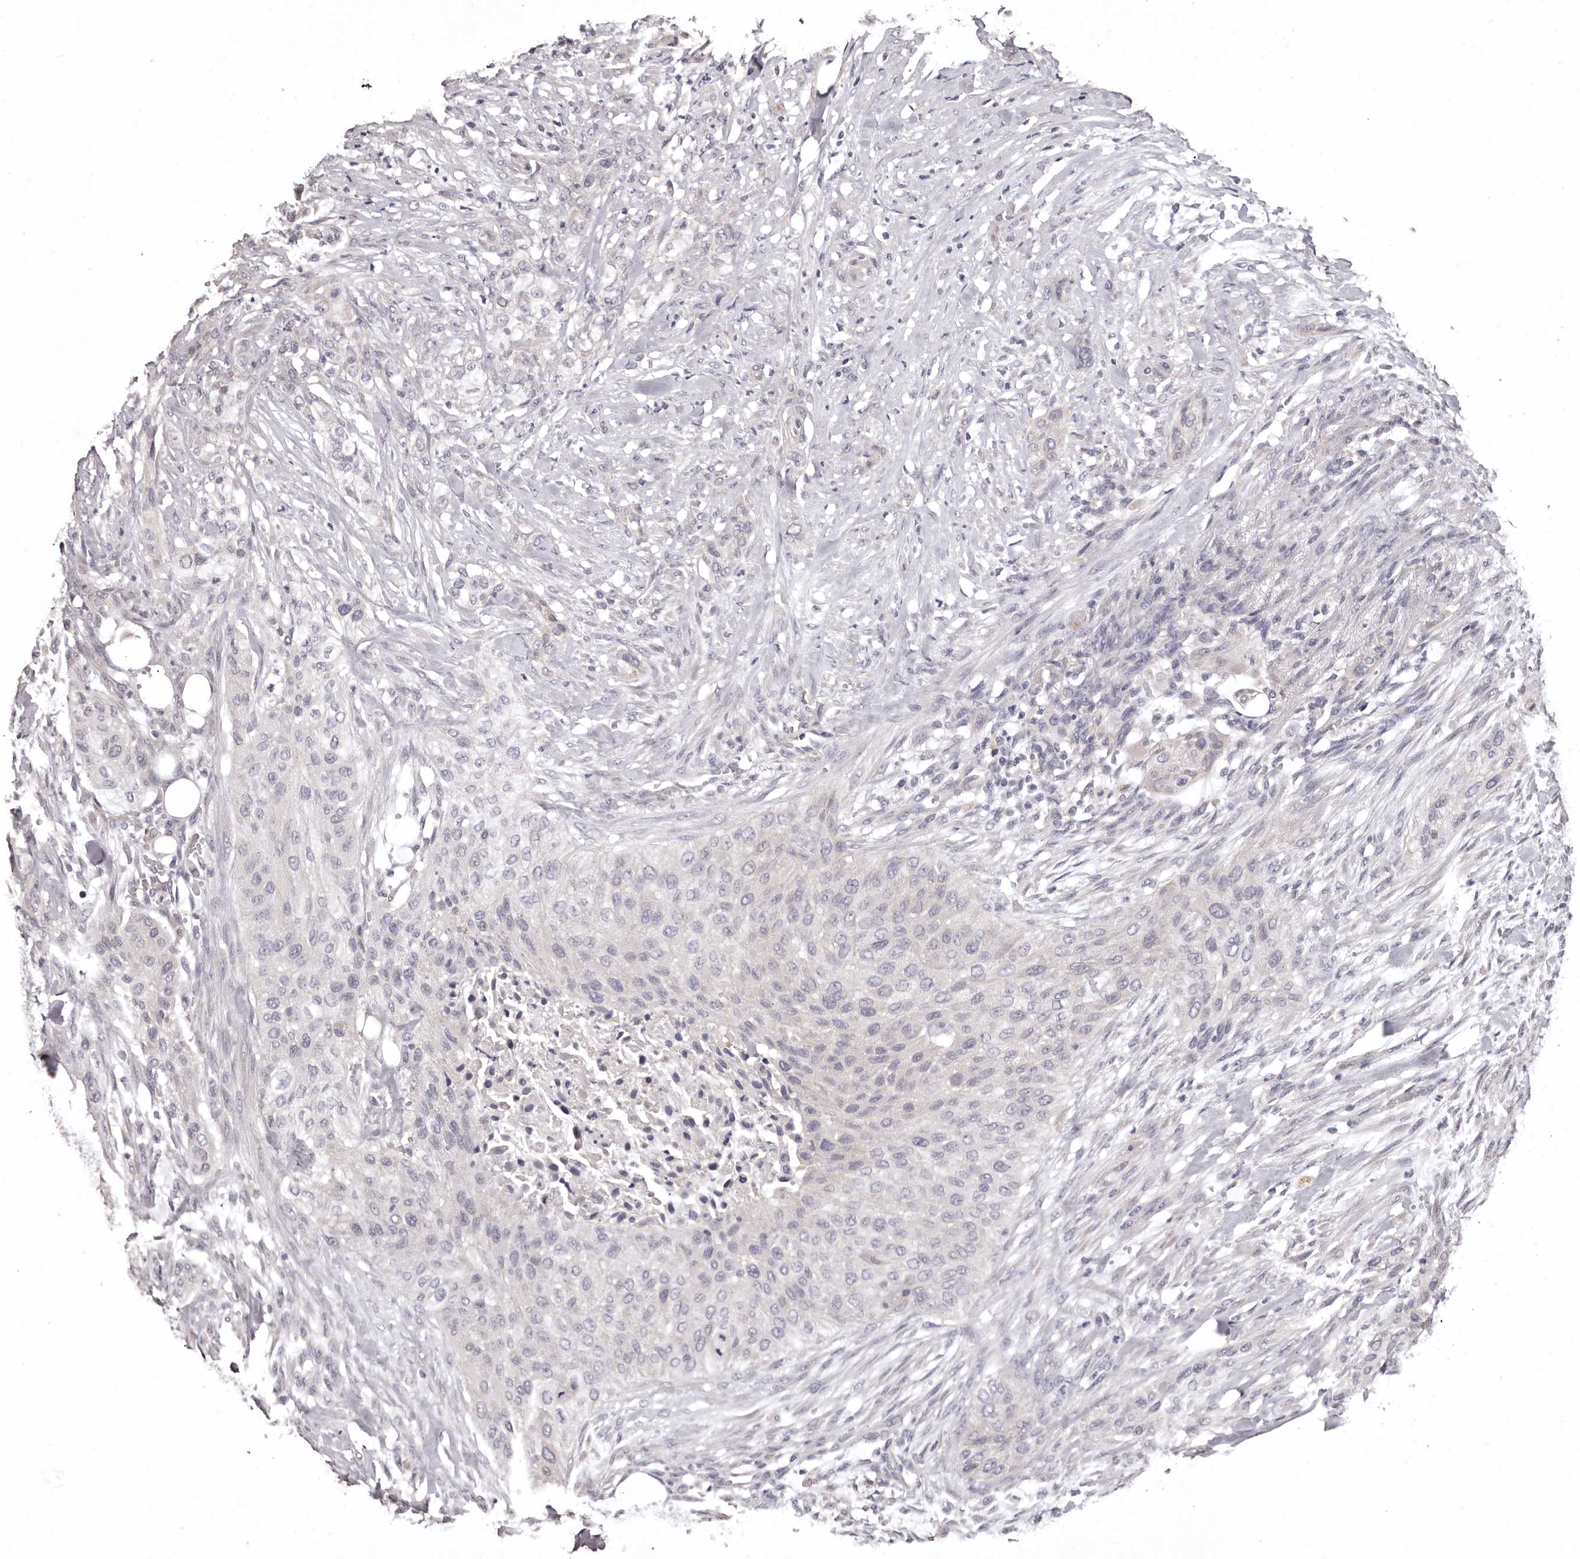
{"staining": {"intensity": "negative", "quantity": "none", "location": "none"}, "tissue": "urothelial cancer", "cell_type": "Tumor cells", "image_type": "cancer", "snomed": [{"axis": "morphology", "description": "Urothelial carcinoma, High grade"}, {"axis": "topography", "description": "Urinary bladder"}], "caption": "IHC photomicrograph of neoplastic tissue: urothelial cancer stained with DAB (3,3'-diaminobenzidine) demonstrates no significant protein staining in tumor cells.", "gene": "ETNK1", "patient": {"sex": "male", "age": 35}}